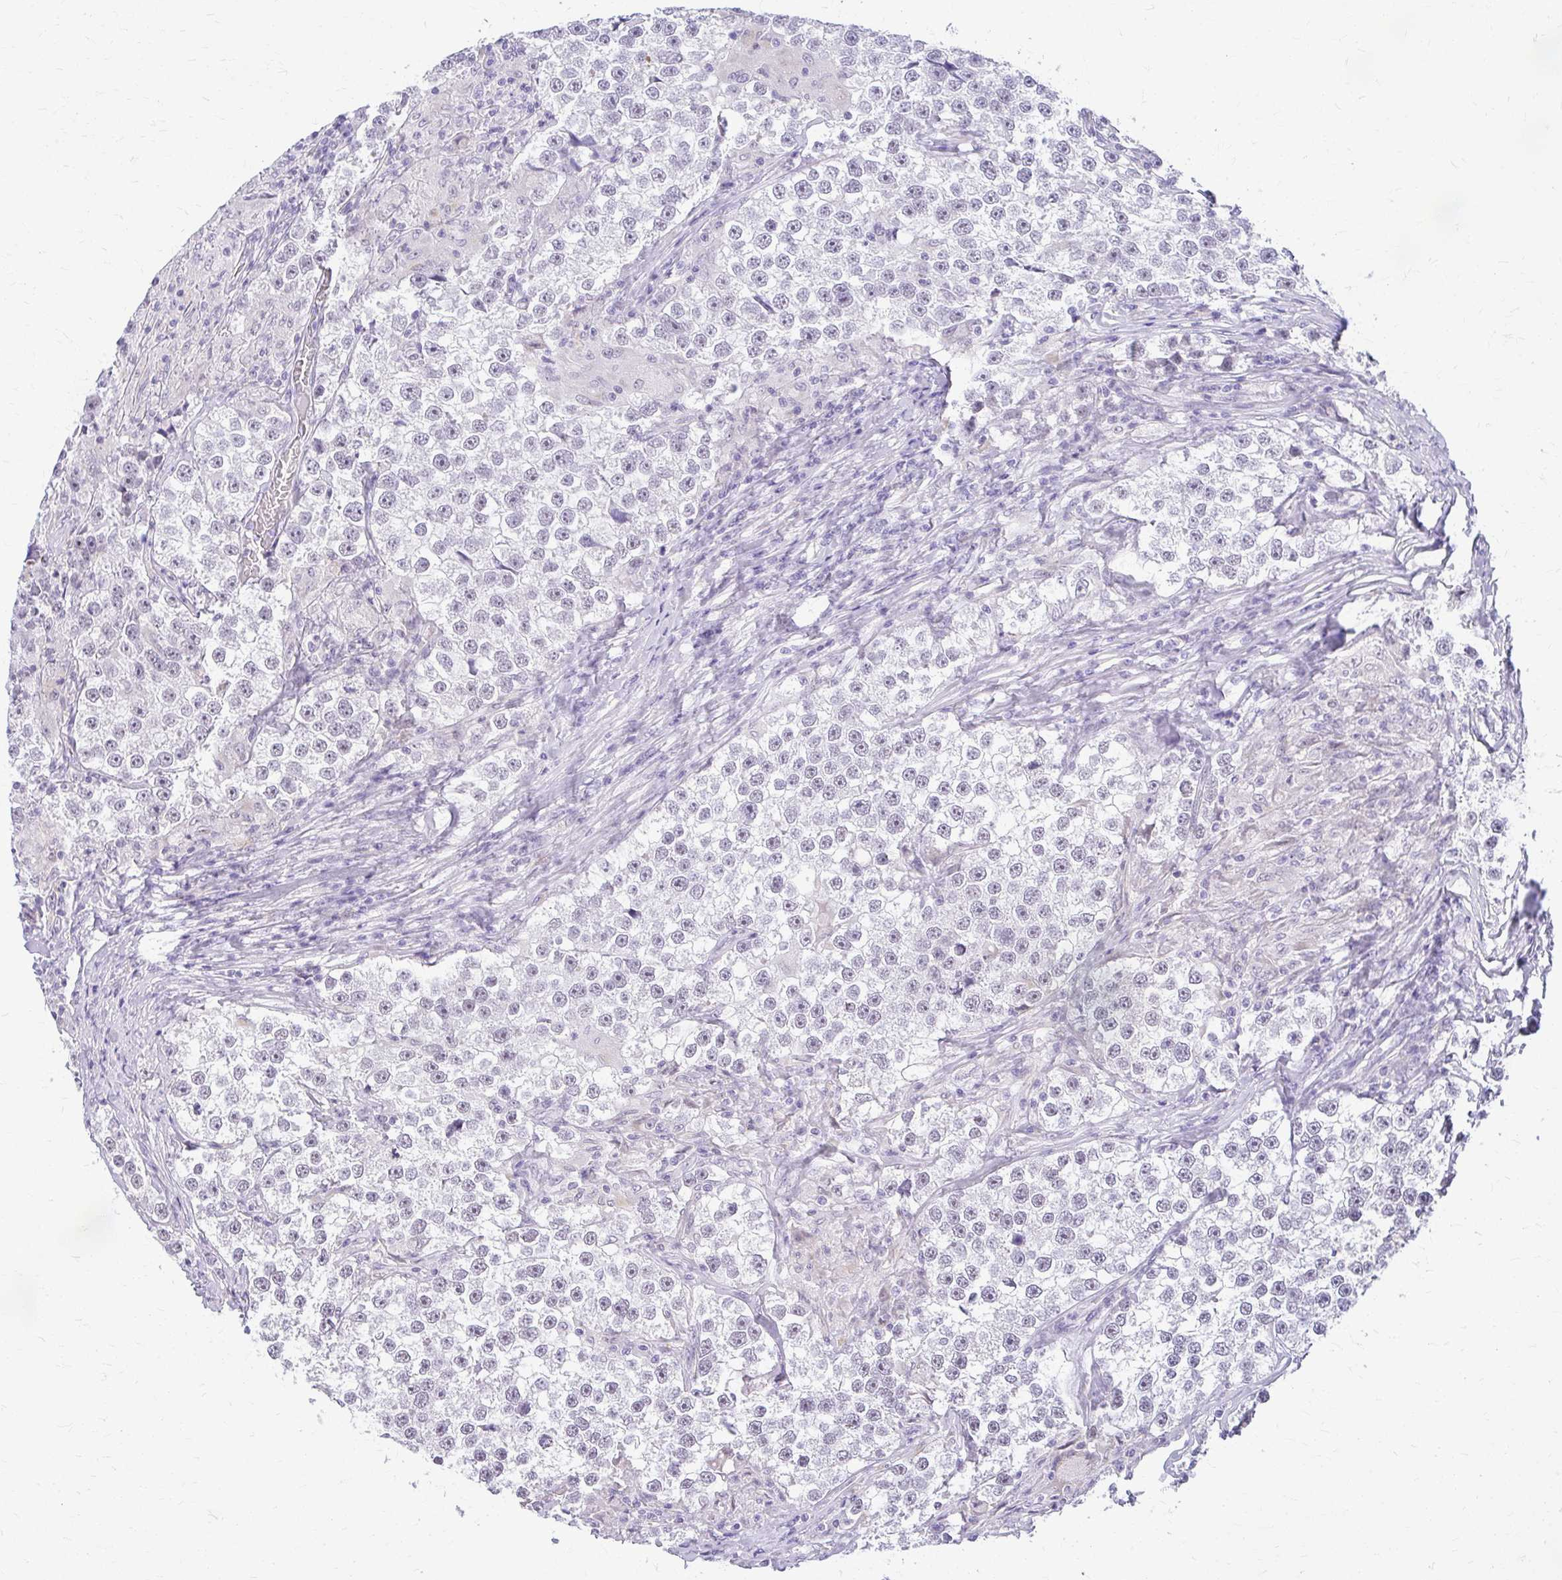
{"staining": {"intensity": "negative", "quantity": "none", "location": "none"}, "tissue": "testis cancer", "cell_type": "Tumor cells", "image_type": "cancer", "snomed": [{"axis": "morphology", "description": "Seminoma, NOS"}, {"axis": "topography", "description": "Testis"}], "caption": "DAB (3,3'-diaminobenzidine) immunohistochemical staining of human testis seminoma shows no significant positivity in tumor cells.", "gene": "TEX33", "patient": {"sex": "male", "age": 46}}